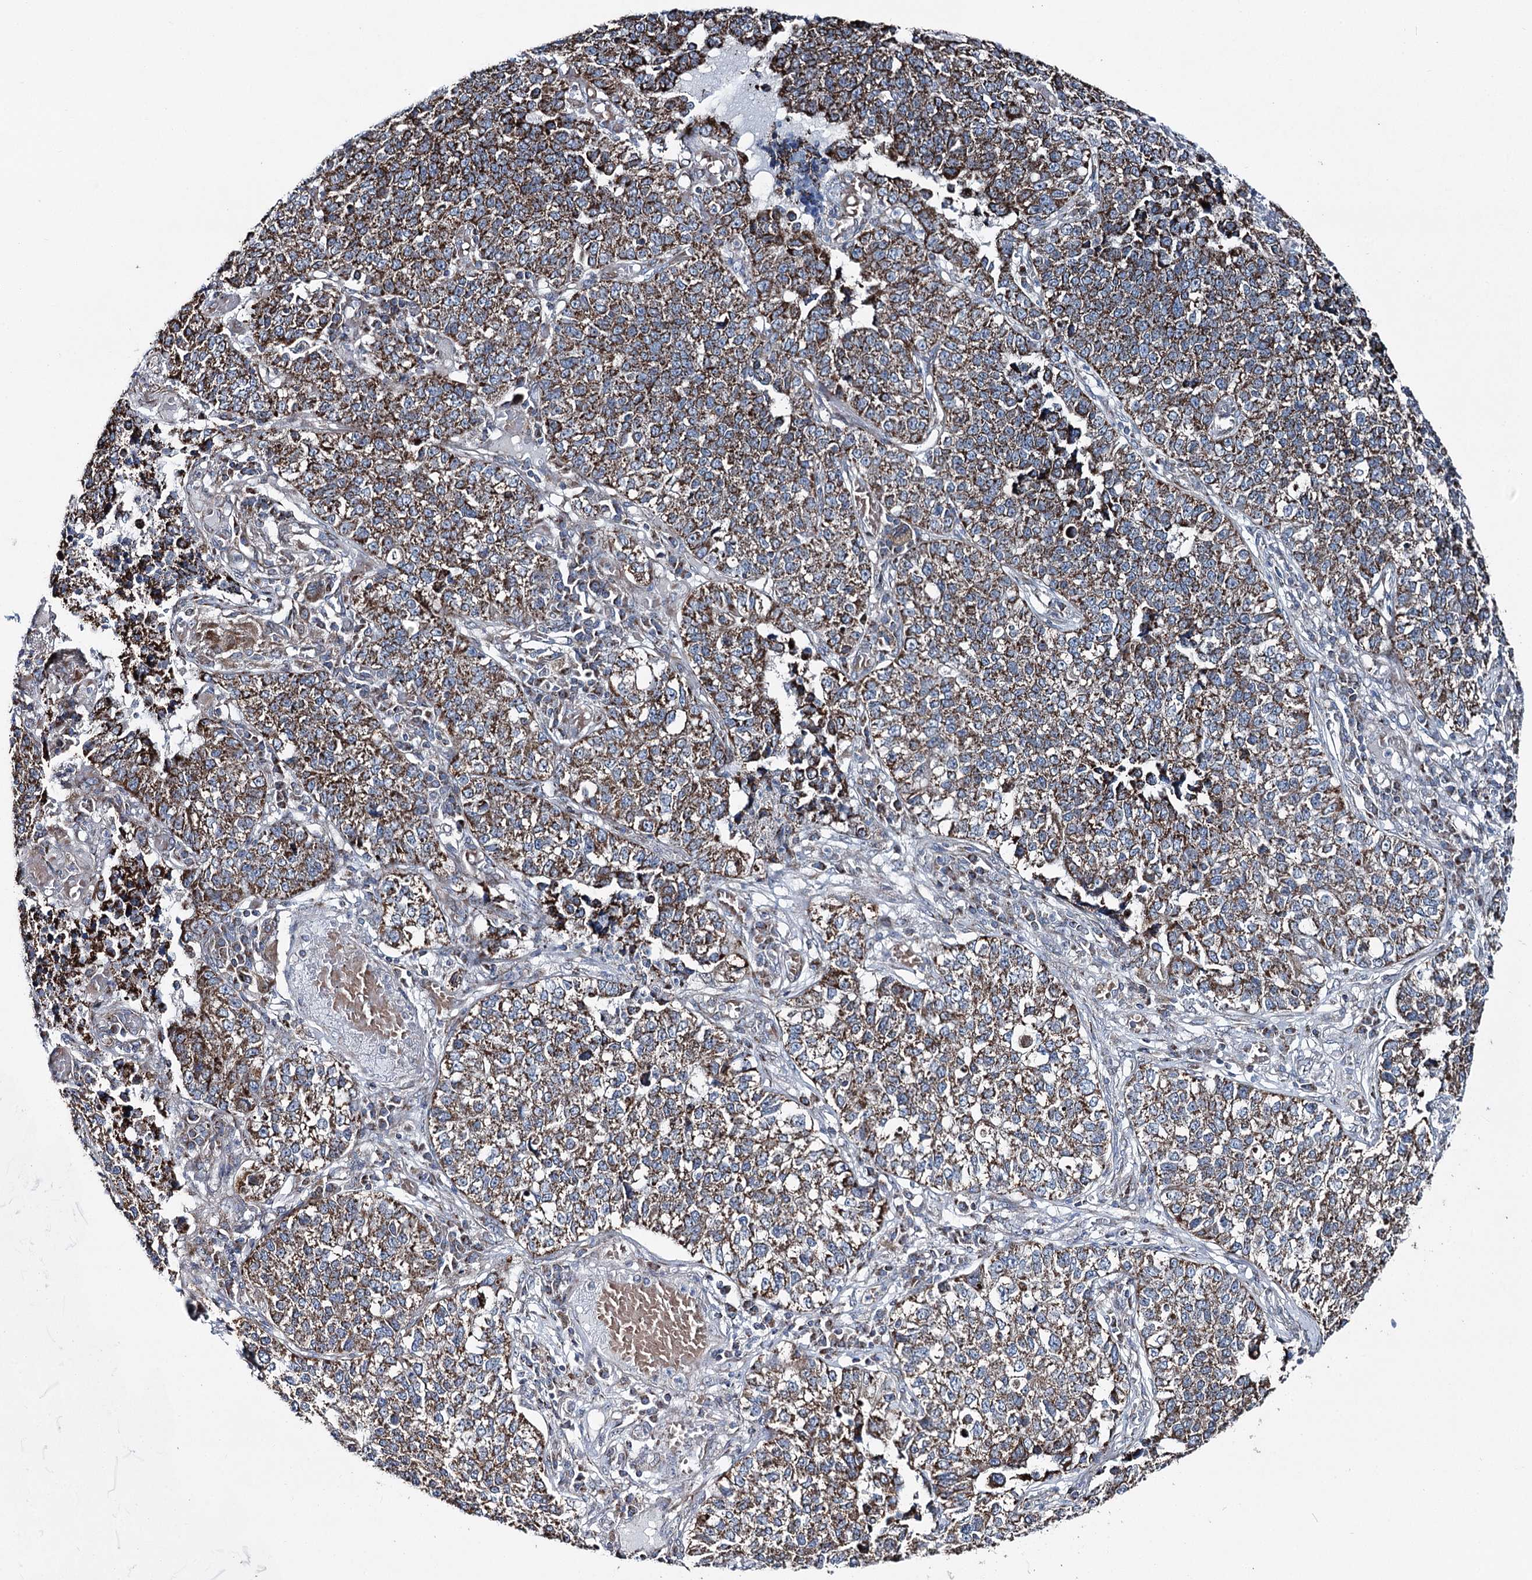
{"staining": {"intensity": "strong", "quantity": ">75%", "location": "cytoplasmic/membranous"}, "tissue": "lung cancer", "cell_type": "Tumor cells", "image_type": "cancer", "snomed": [{"axis": "morphology", "description": "Adenocarcinoma, NOS"}, {"axis": "topography", "description": "Lung"}], "caption": "Lung cancer (adenocarcinoma) stained with immunohistochemistry shows strong cytoplasmic/membranous staining in about >75% of tumor cells.", "gene": "UCN3", "patient": {"sex": "male", "age": 49}}